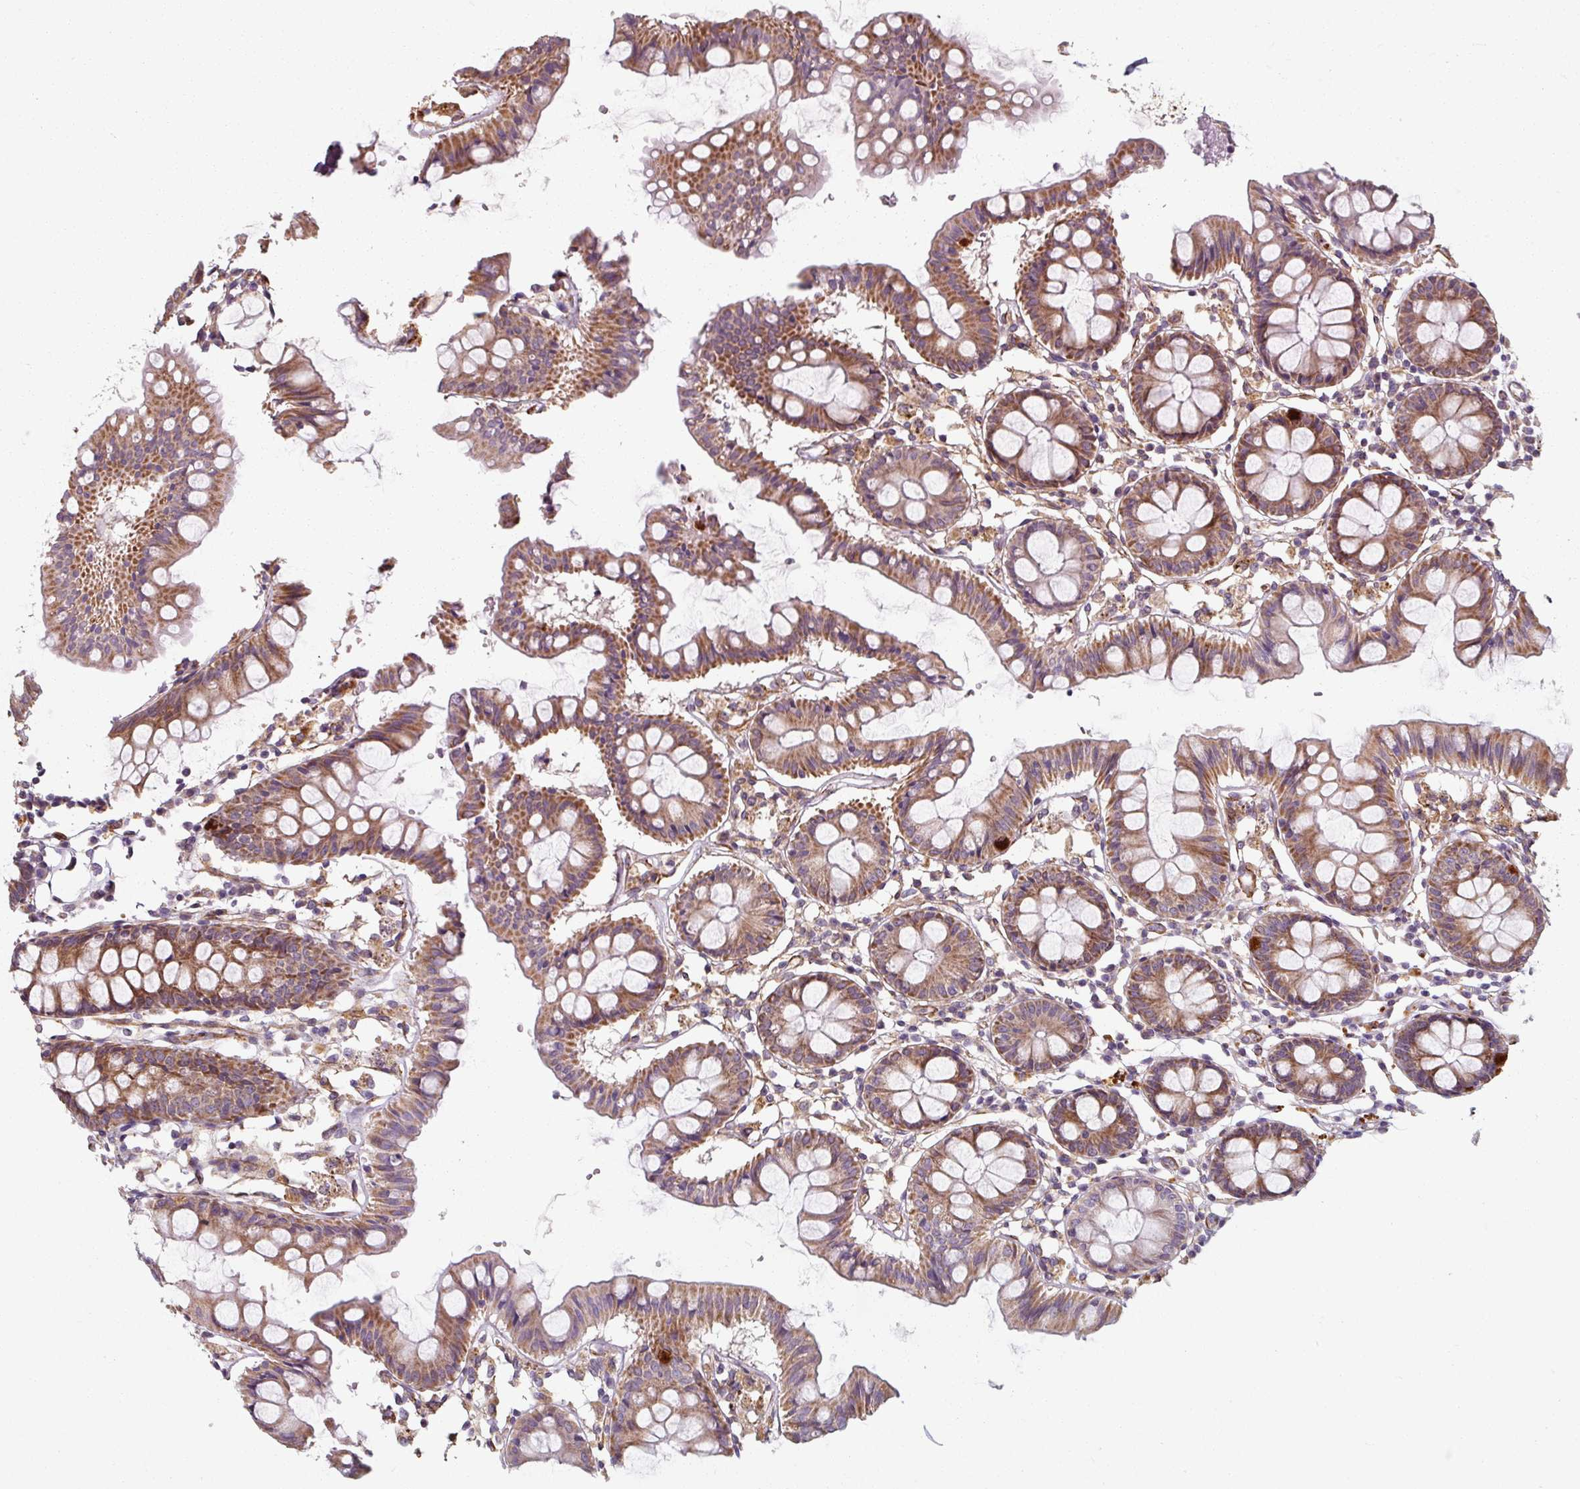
{"staining": {"intensity": "moderate", "quantity": ">75%", "location": "cytoplasmic/membranous"}, "tissue": "colon", "cell_type": "Endothelial cells", "image_type": "normal", "snomed": [{"axis": "morphology", "description": "Normal tissue, NOS"}, {"axis": "topography", "description": "Colon"}], "caption": "High-power microscopy captured an IHC histopathology image of unremarkable colon, revealing moderate cytoplasmic/membranous staining in about >75% of endothelial cells.", "gene": "MRPS5", "patient": {"sex": "female", "age": 84}}